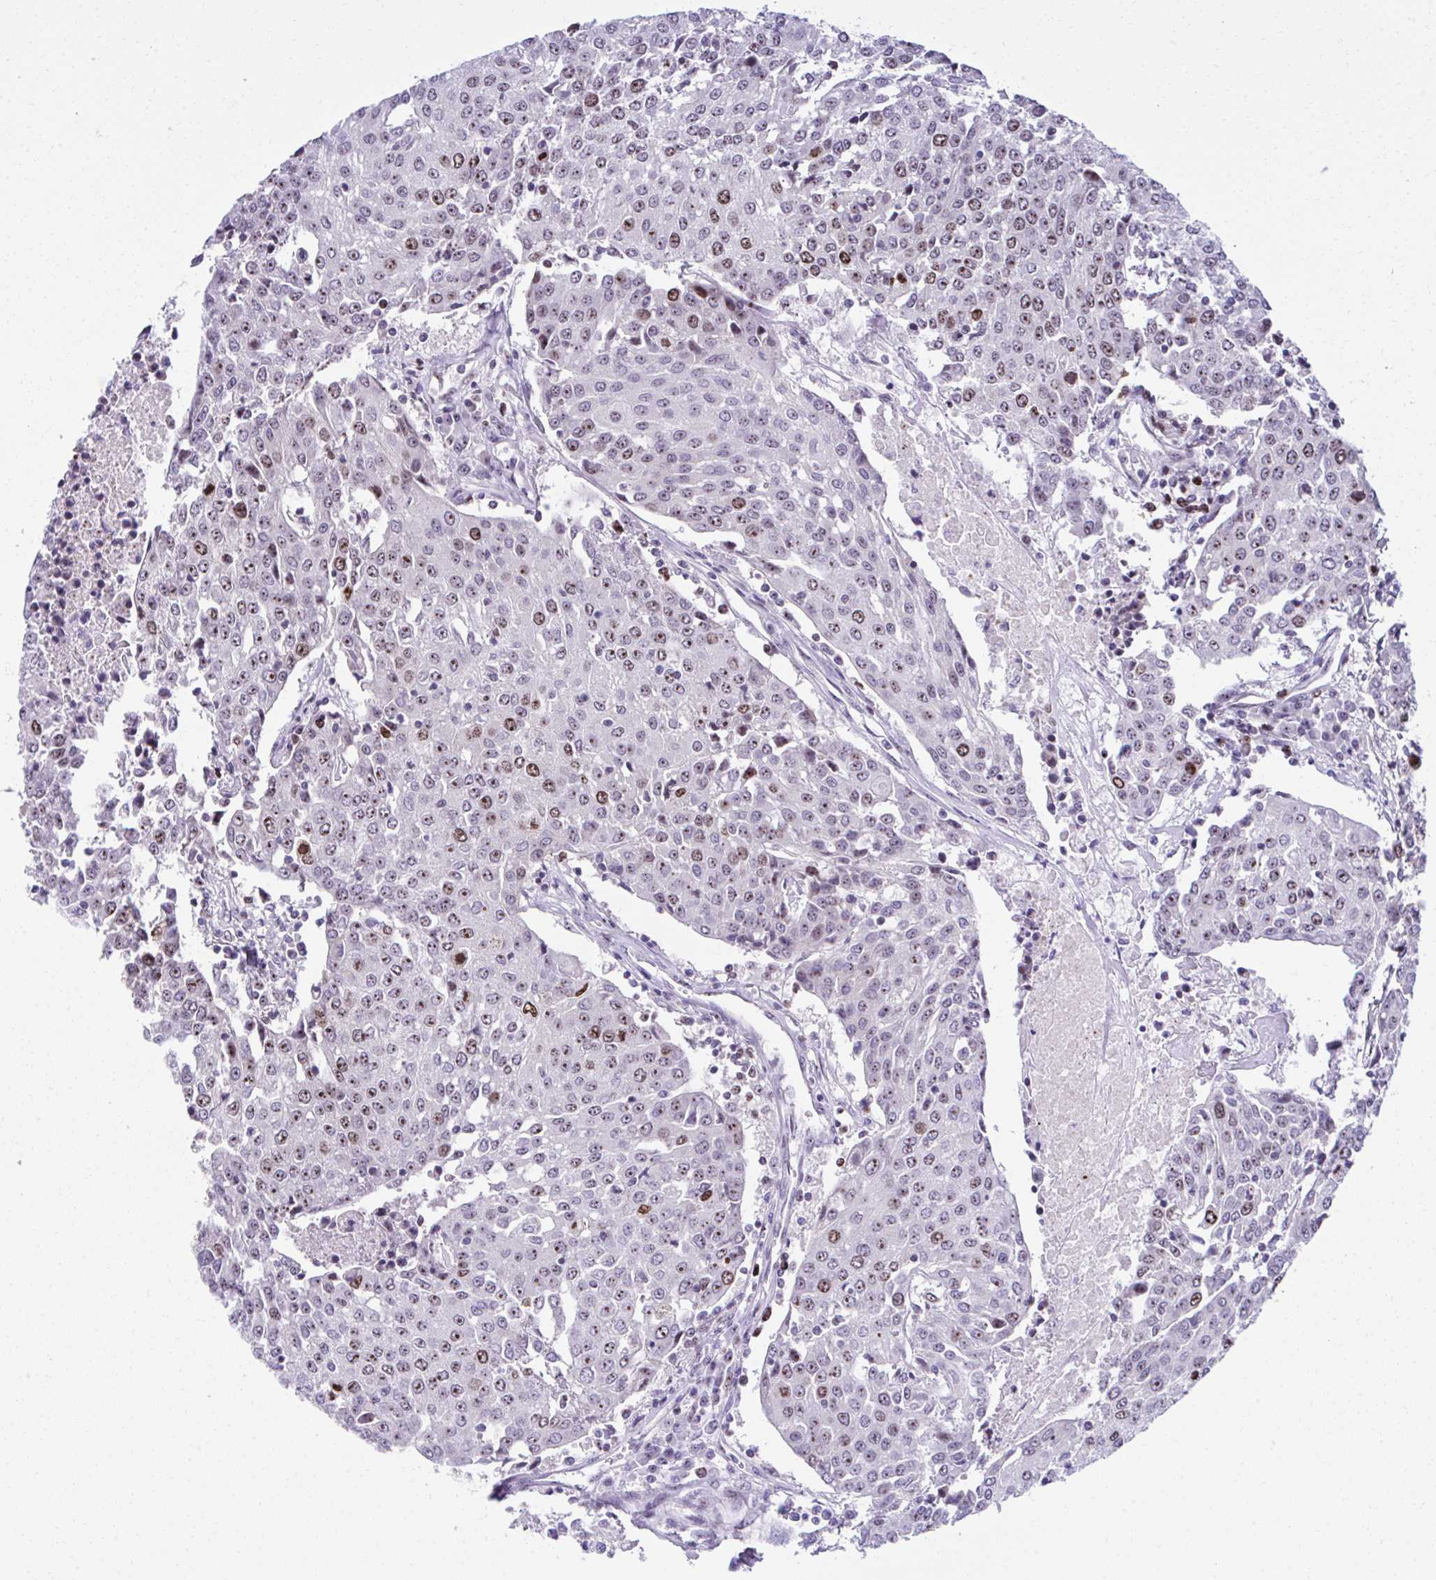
{"staining": {"intensity": "moderate", "quantity": "25%-75%", "location": "nuclear"}, "tissue": "urothelial cancer", "cell_type": "Tumor cells", "image_type": "cancer", "snomed": [{"axis": "morphology", "description": "Urothelial carcinoma, High grade"}, {"axis": "topography", "description": "Urinary bladder"}], "caption": "Immunohistochemical staining of urothelial cancer demonstrates medium levels of moderate nuclear staining in about 25%-75% of tumor cells.", "gene": "CEP72", "patient": {"sex": "female", "age": 85}}